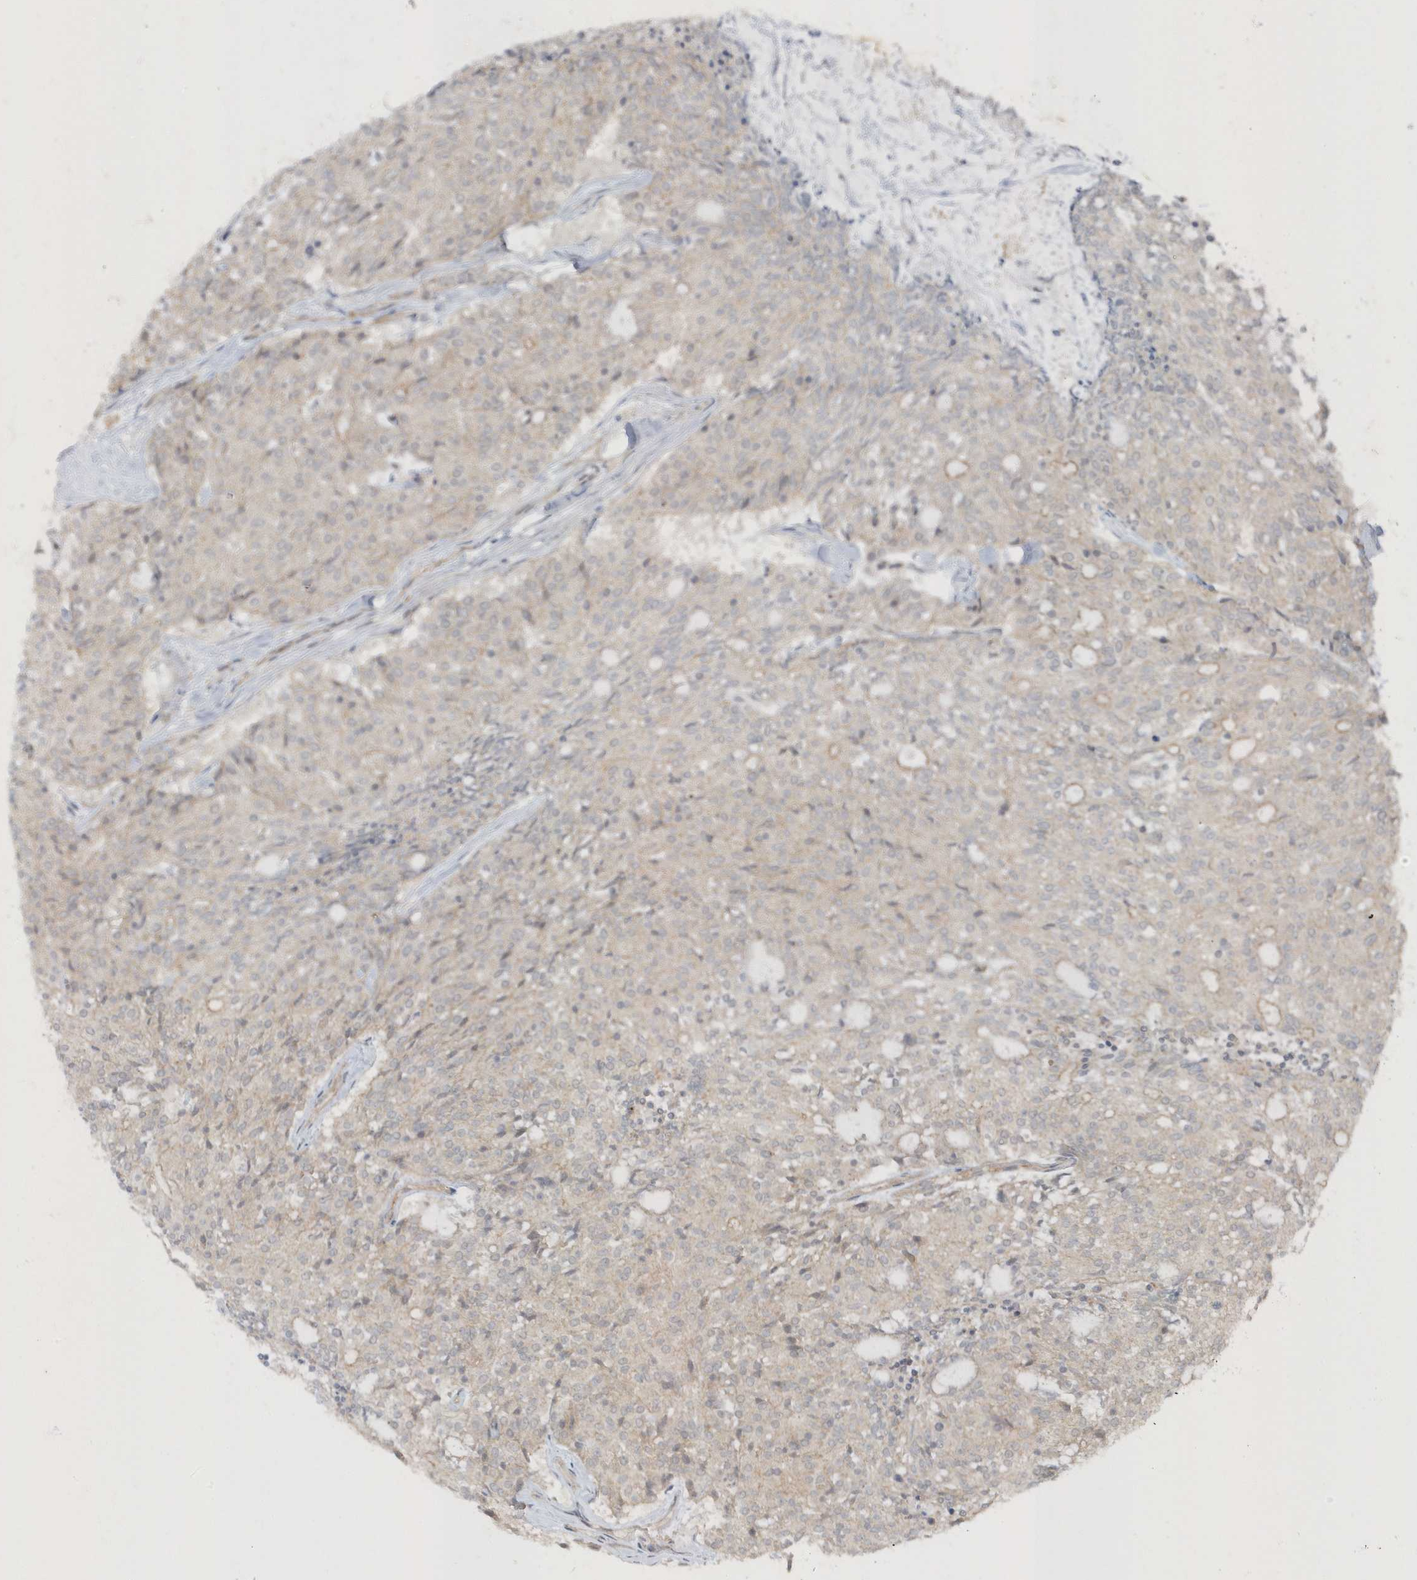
{"staining": {"intensity": "negative", "quantity": "none", "location": "none"}, "tissue": "carcinoid", "cell_type": "Tumor cells", "image_type": "cancer", "snomed": [{"axis": "morphology", "description": "Carcinoid, malignant, NOS"}, {"axis": "topography", "description": "Pancreas"}], "caption": "Immunohistochemical staining of carcinoid displays no significant positivity in tumor cells. Brightfield microscopy of IHC stained with DAB (brown) and hematoxylin (blue), captured at high magnification.", "gene": "PARD3B", "patient": {"sex": "female", "age": 54}}